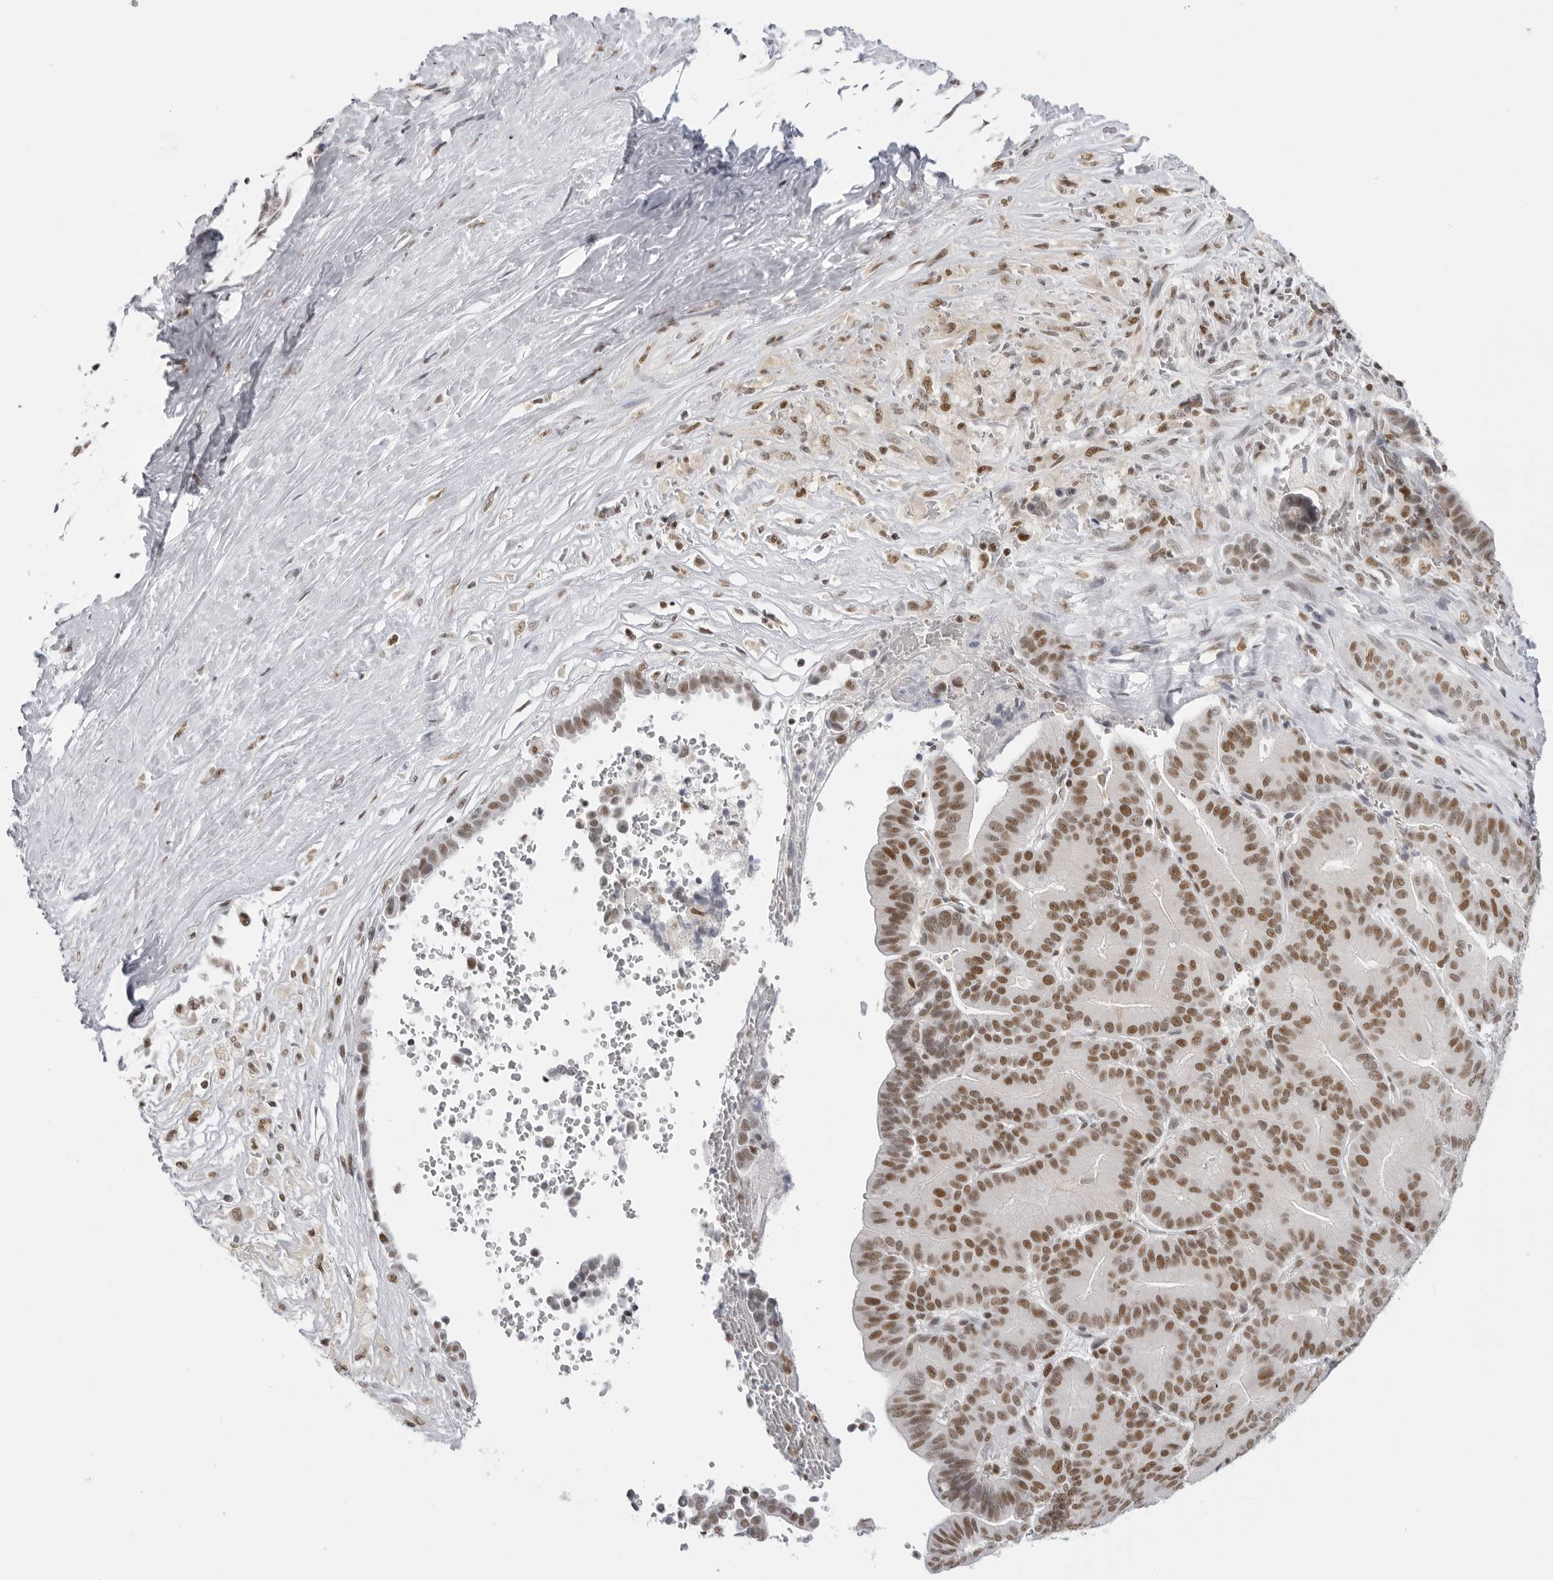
{"staining": {"intensity": "moderate", "quantity": ">75%", "location": "nuclear"}, "tissue": "liver cancer", "cell_type": "Tumor cells", "image_type": "cancer", "snomed": [{"axis": "morphology", "description": "Cholangiocarcinoma"}, {"axis": "topography", "description": "Liver"}], "caption": "Tumor cells reveal medium levels of moderate nuclear staining in about >75% of cells in liver cholangiocarcinoma.", "gene": "RPA2", "patient": {"sex": "female", "age": 75}}